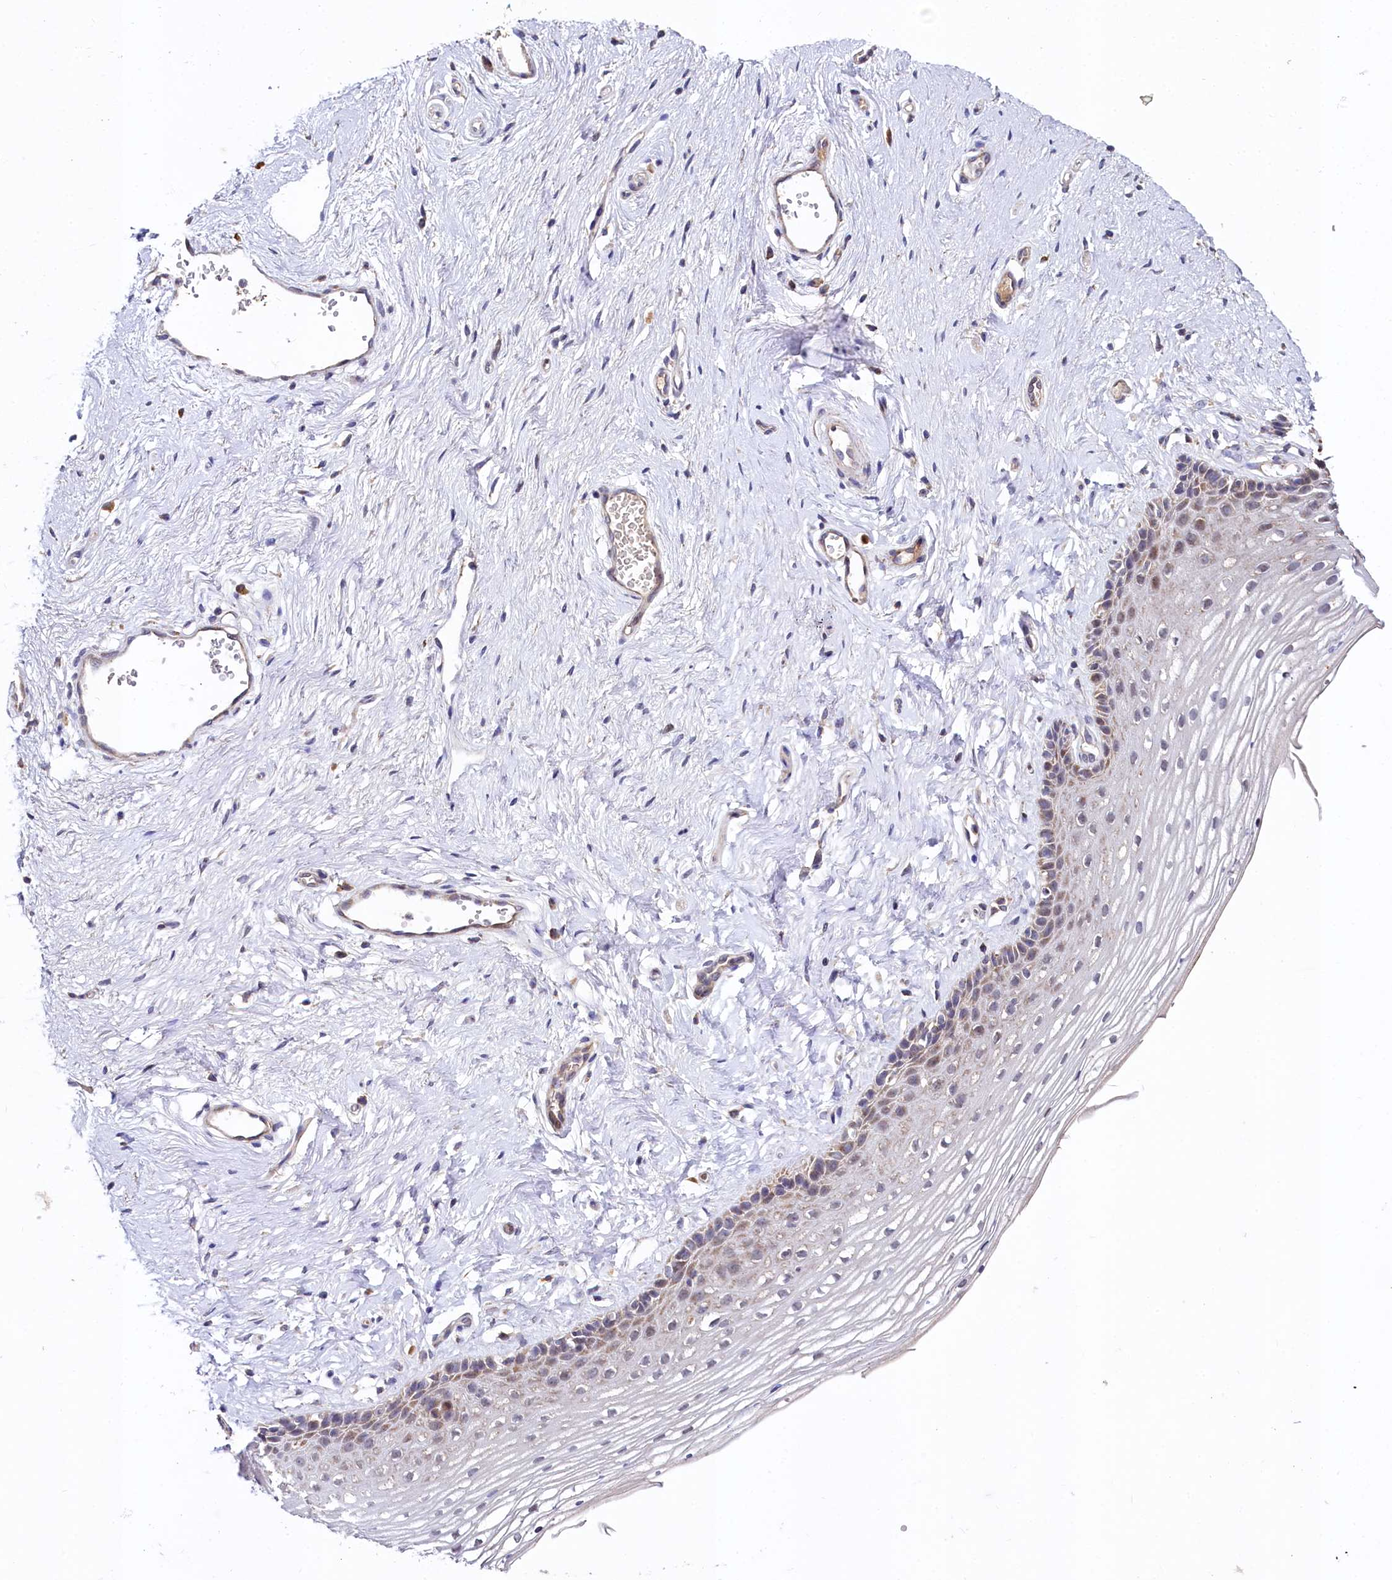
{"staining": {"intensity": "weak", "quantity": "25%-75%", "location": "cytoplasmic/membranous"}, "tissue": "vagina", "cell_type": "Squamous epithelial cells", "image_type": "normal", "snomed": [{"axis": "morphology", "description": "Normal tissue, NOS"}, {"axis": "topography", "description": "Vagina"}], "caption": "IHC (DAB (3,3'-diaminobenzidine)) staining of unremarkable human vagina displays weak cytoplasmic/membranous protein staining in approximately 25%-75% of squamous epithelial cells. (brown staining indicates protein expression, while blue staining denotes nuclei).", "gene": "SPRYD3", "patient": {"sex": "female", "age": 46}}